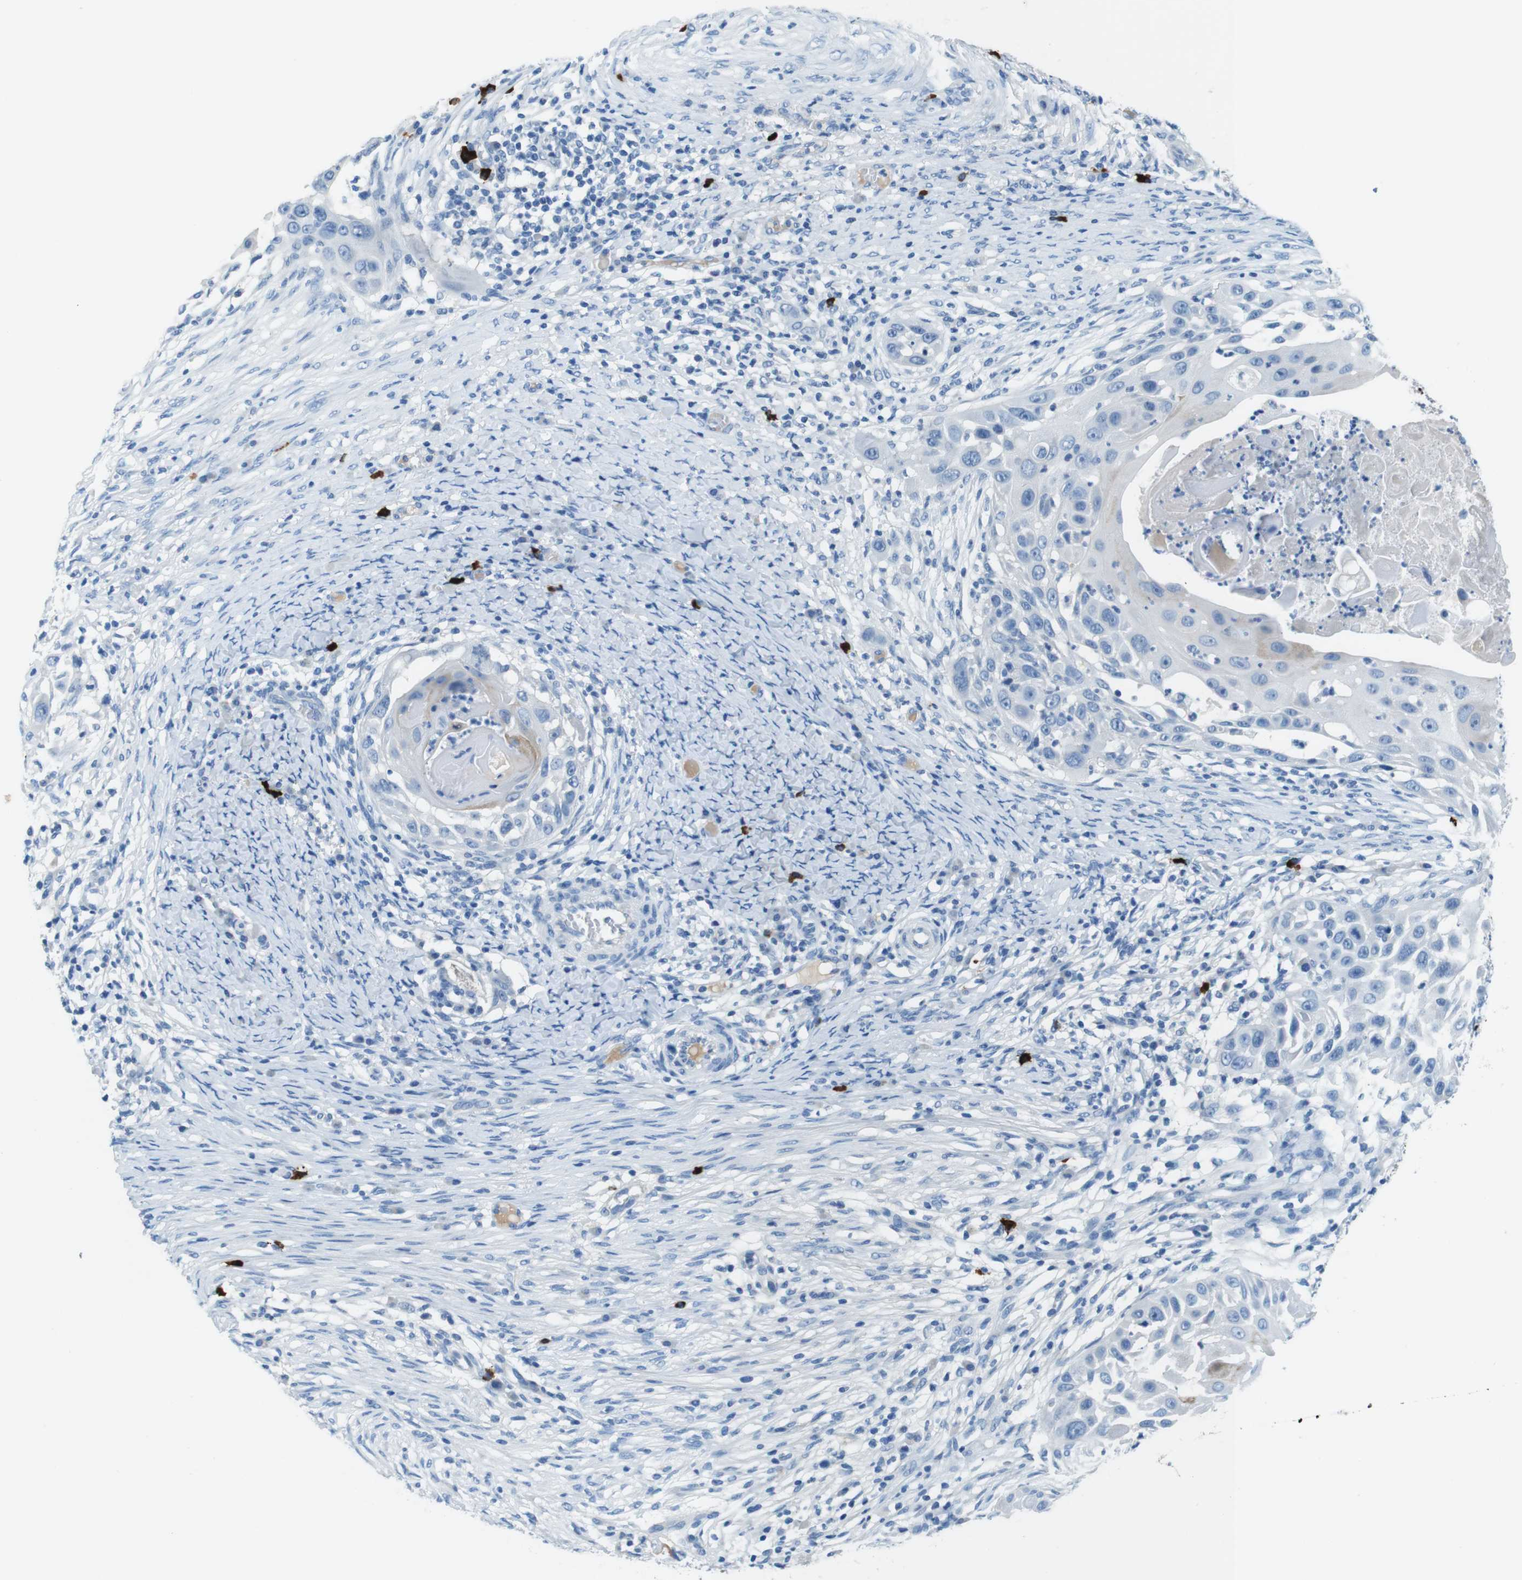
{"staining": {"intensity": "negative", "quantity": "none", "location": "none"}, "tissue": "skin cancer", "cell_type": "Tumor cells", "image_type": "cancer", "snomed": [{"axis": "morphology", "description": "Squamous cell carcinoma, NOS"}, {"axis": "topography", "description": "Skin"}], "caption": "Tumor cells are negative for protein expression in human squamous cell carcinoma (skin).", "gene": "SLC35A3", "patient": {"sex": "female", "age": 44}}